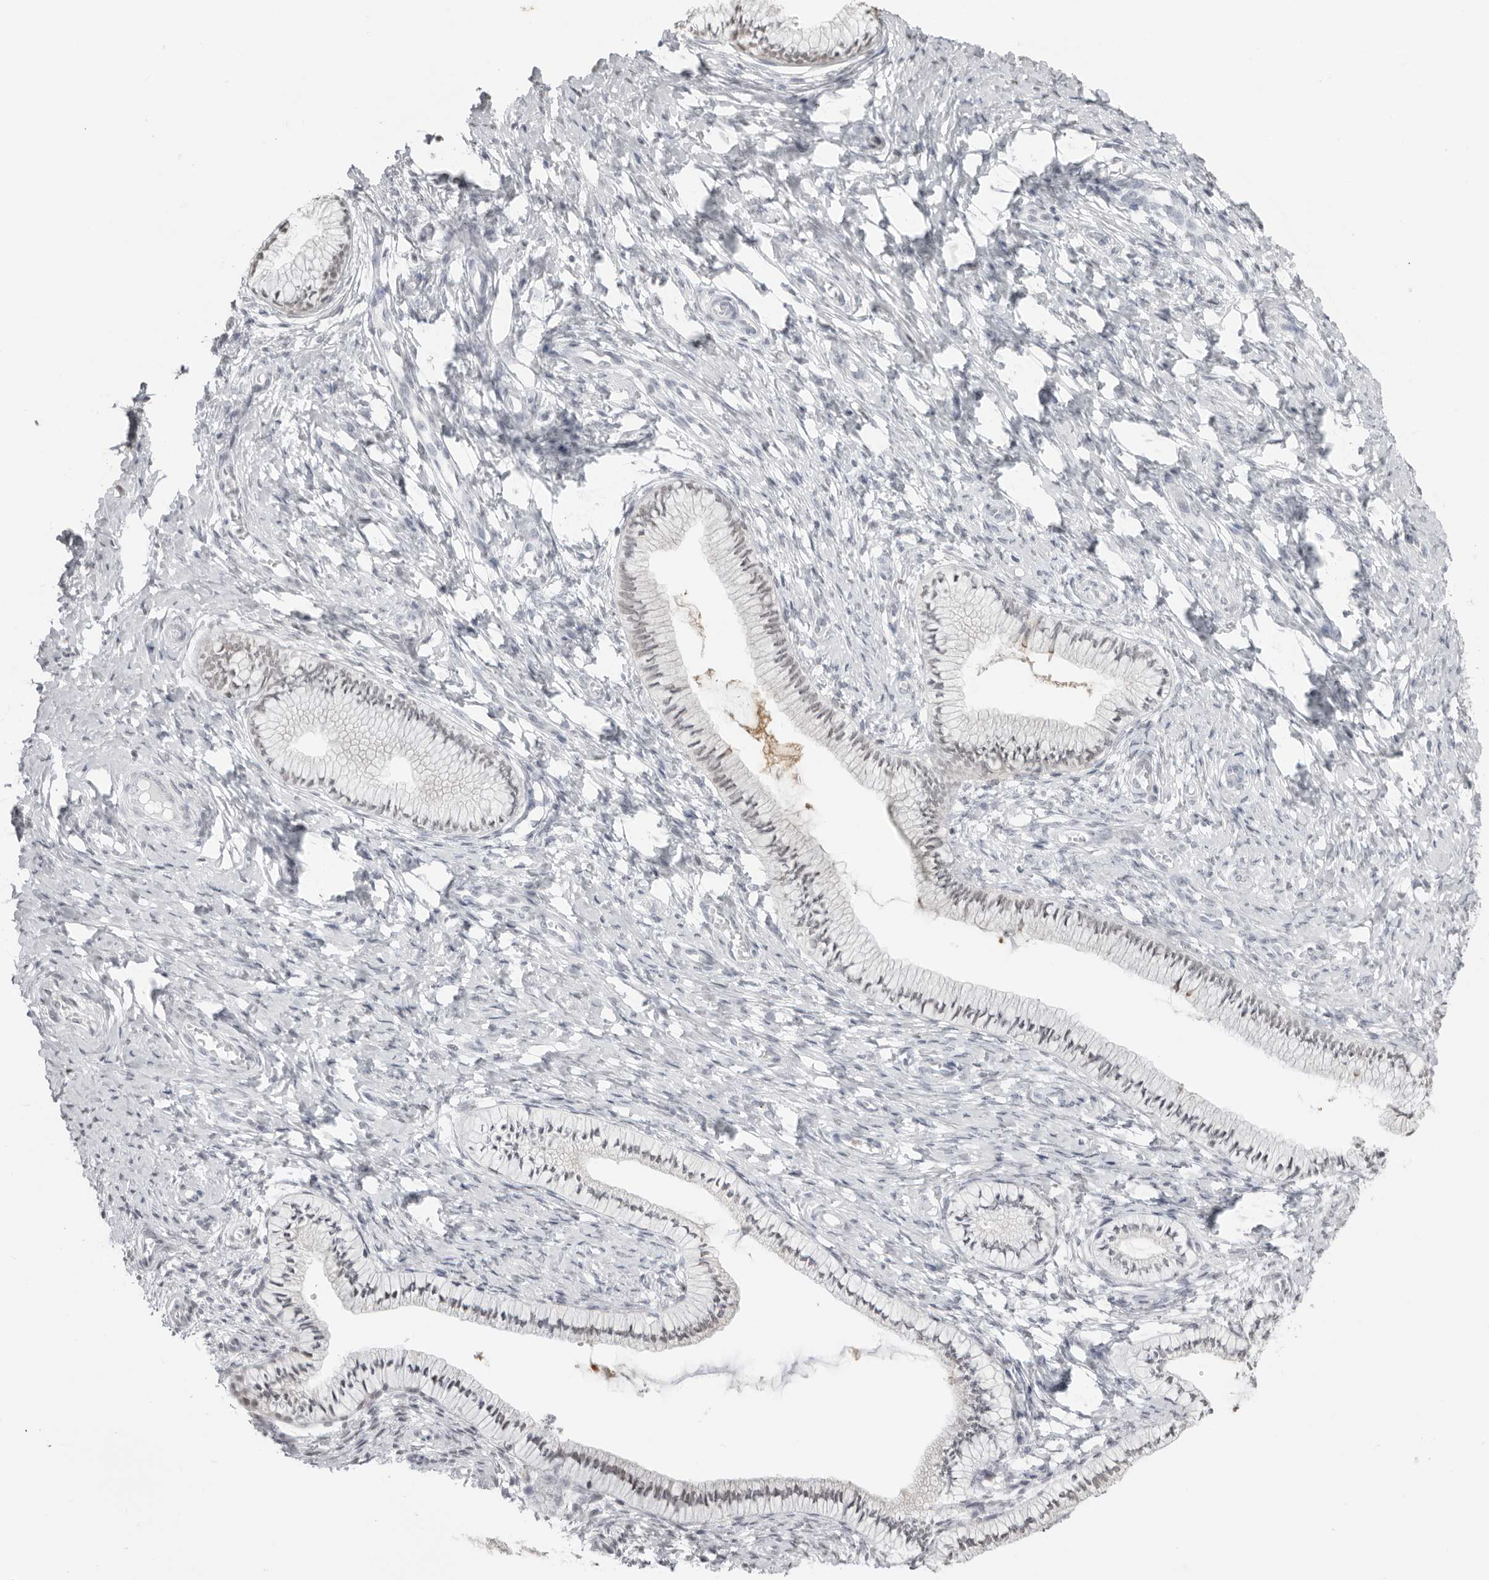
{"staining": {"intensity": "weak", "quantity": "25%-75%", "location": "nuclear"}, "tissue": "cervix", "cell_type": "Glandular cells", "image_type": "normal", "snomed": [{"axis": "morphology", "description": "Normal tissue, NOS"}, {"axis": "topography", "description": "Cervix"}], "caption": "Protein analysis of unremarkable cervix reveals weak nuclear staining in approximately 25%-75% of glandular cells. (Stains: DAB (3,3'-diaminobenzidine) in brown, nuclei in blue, Microscopy: brightfield microscopy at high magnification).", "gene": "RNF146", "patient": {"sex": "female", "age": 36}}